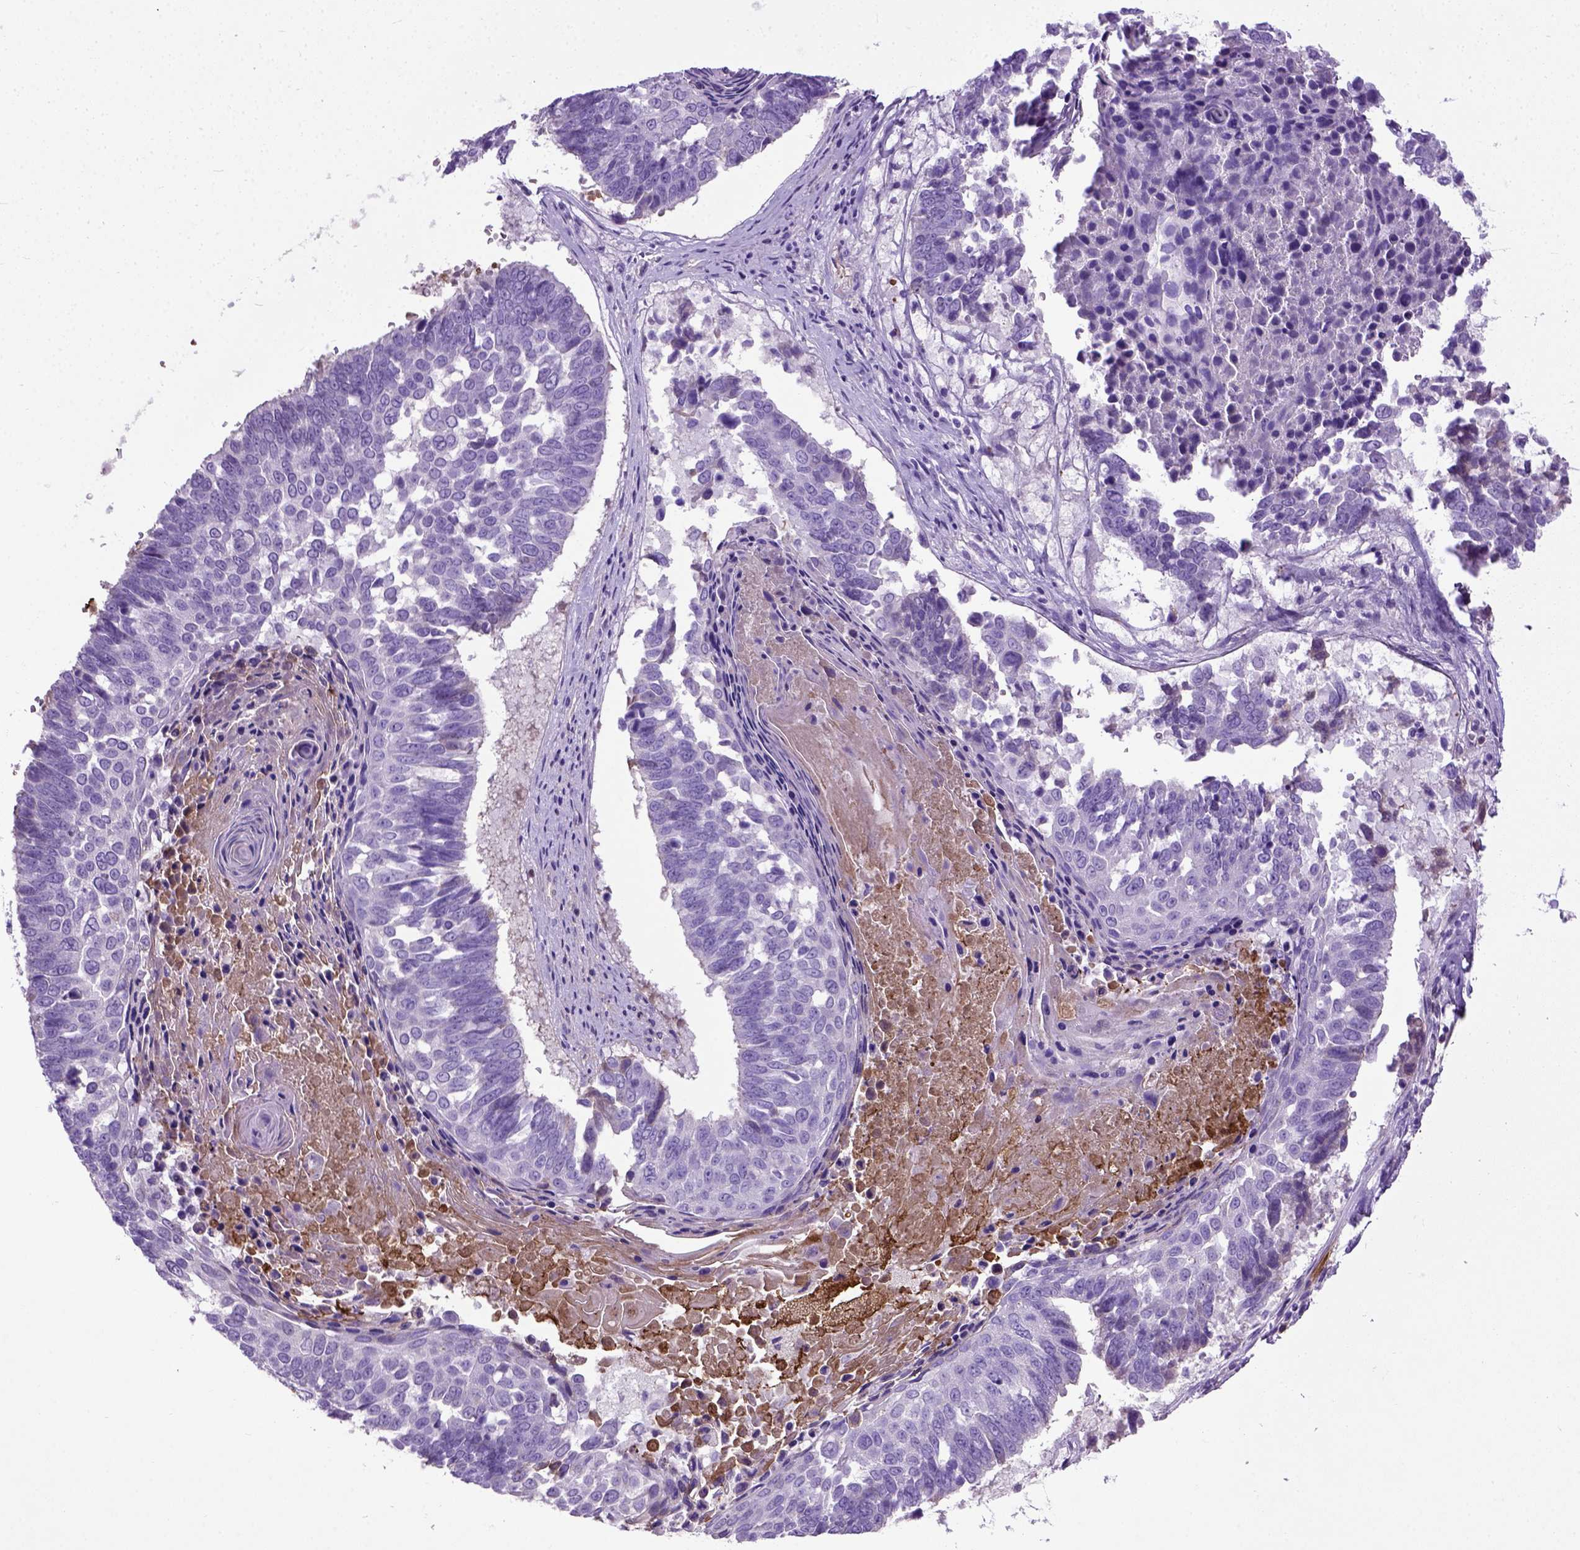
{"staining": {"intensity": "negative", "quantity": "none", "location": "none"}, "tissue": "lung cancer", "cell_type": "Tumor cells", "image_type": "cancer", "snomed": [{"axis": "morphology", "description": "Squamous cell carcinoma, NOS"}, {"axis": "topography", "description": "Lung"}], "caption": "The image demonstrates no staining of tumor cells in lung cancer (squamous cell carcinoma).", "gene": "ADAMTS8", "patient": {"sex": "male", "age": 73}}